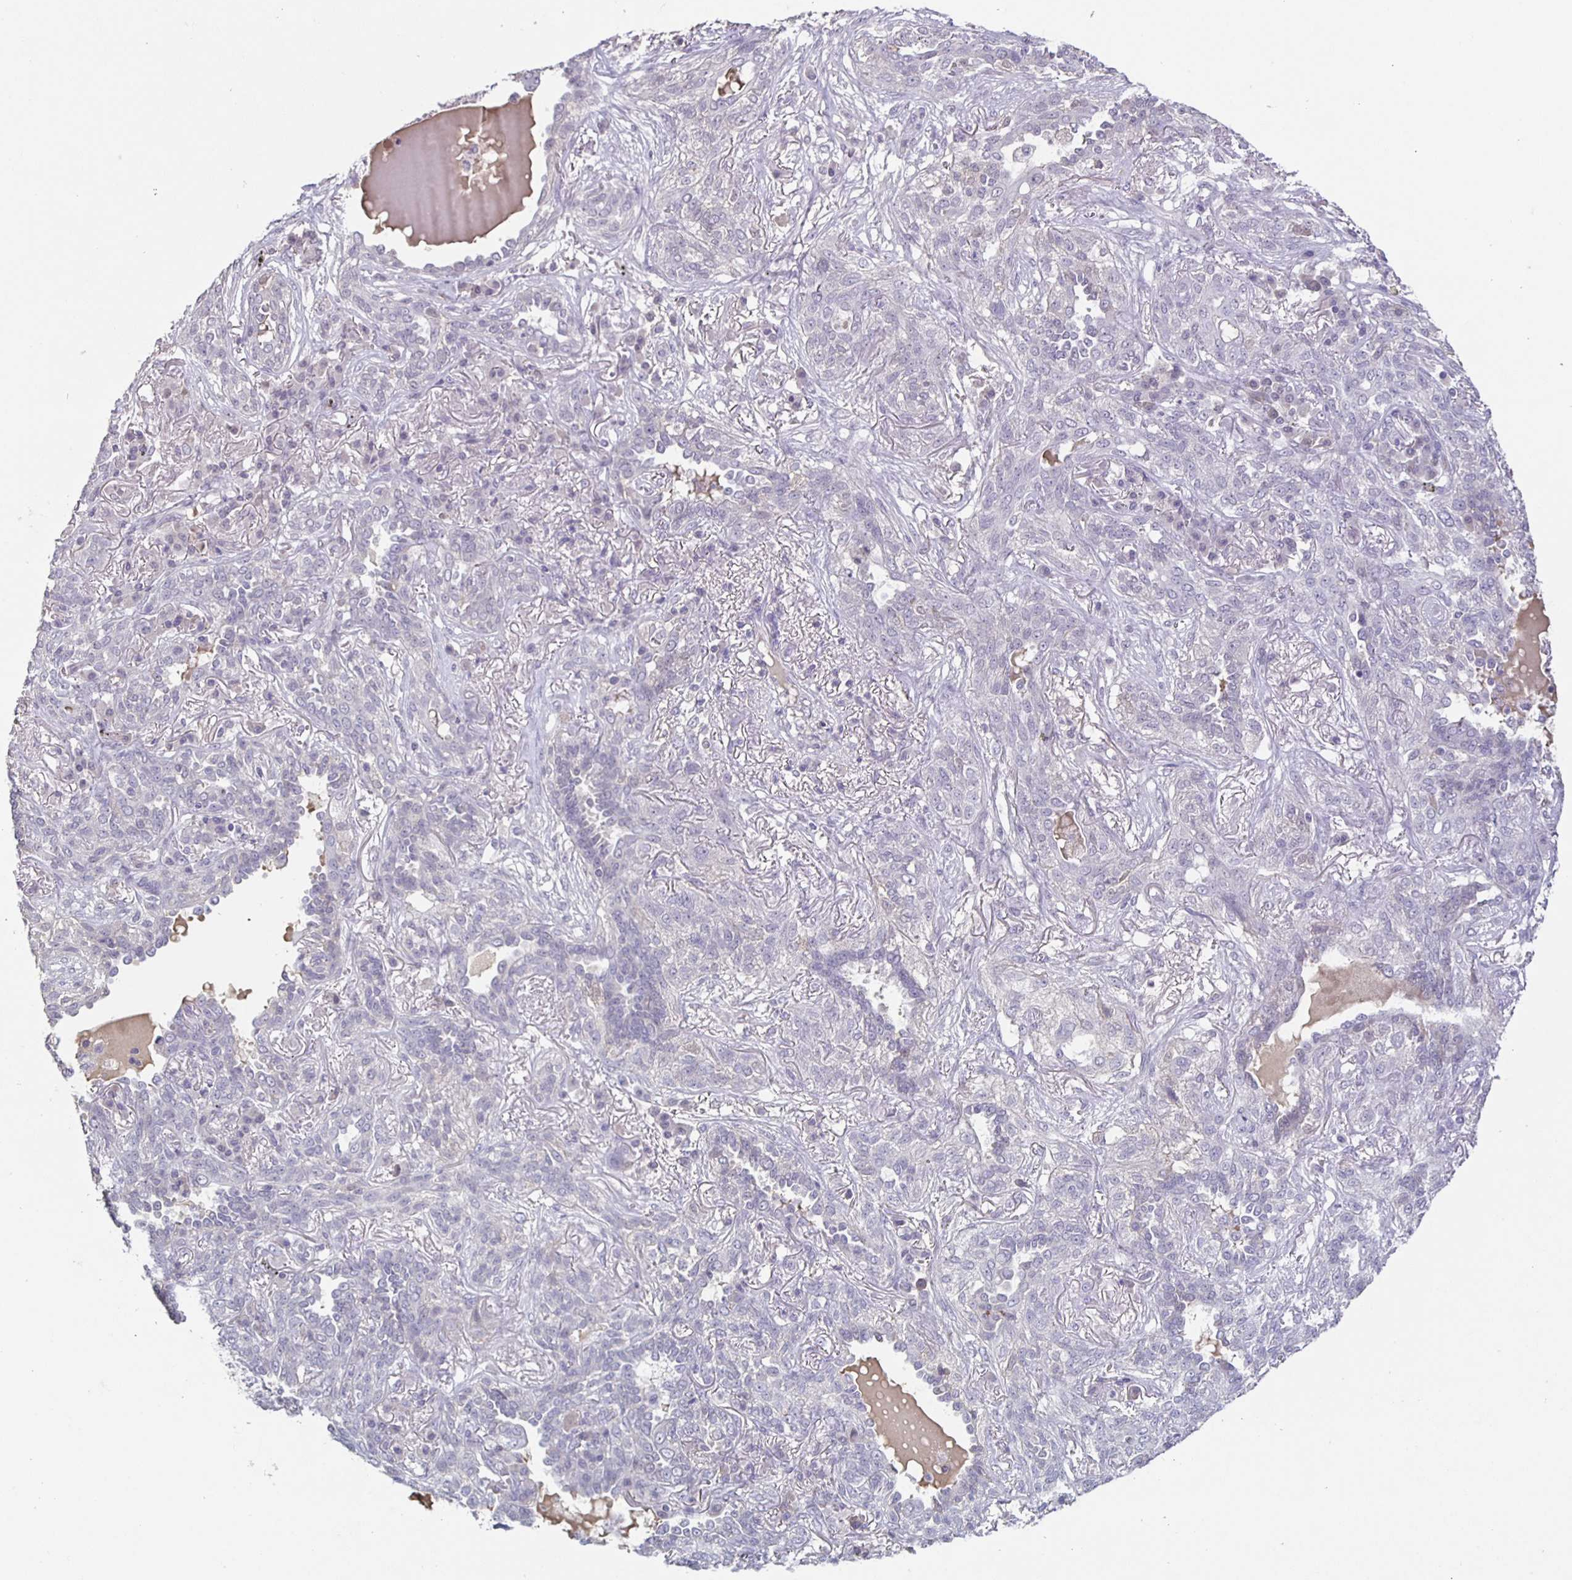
{"staining": {"intensity": "negative", "quantity": "none", "location": "none"}, "tissue": "lung cancer", "cell_type": "Tumor cells", "image_type": "cancer", "snomed": [{"axis": "morphology", "description": "Squamous cell carcinoma, NOS"}, {"axis": "topography", "description": "Lung"}], "caption": "There is no significant positivity in tumor cells of lung cancer.", "gene": "INSL5", "patient": {"sex": "female", "age": 70}}